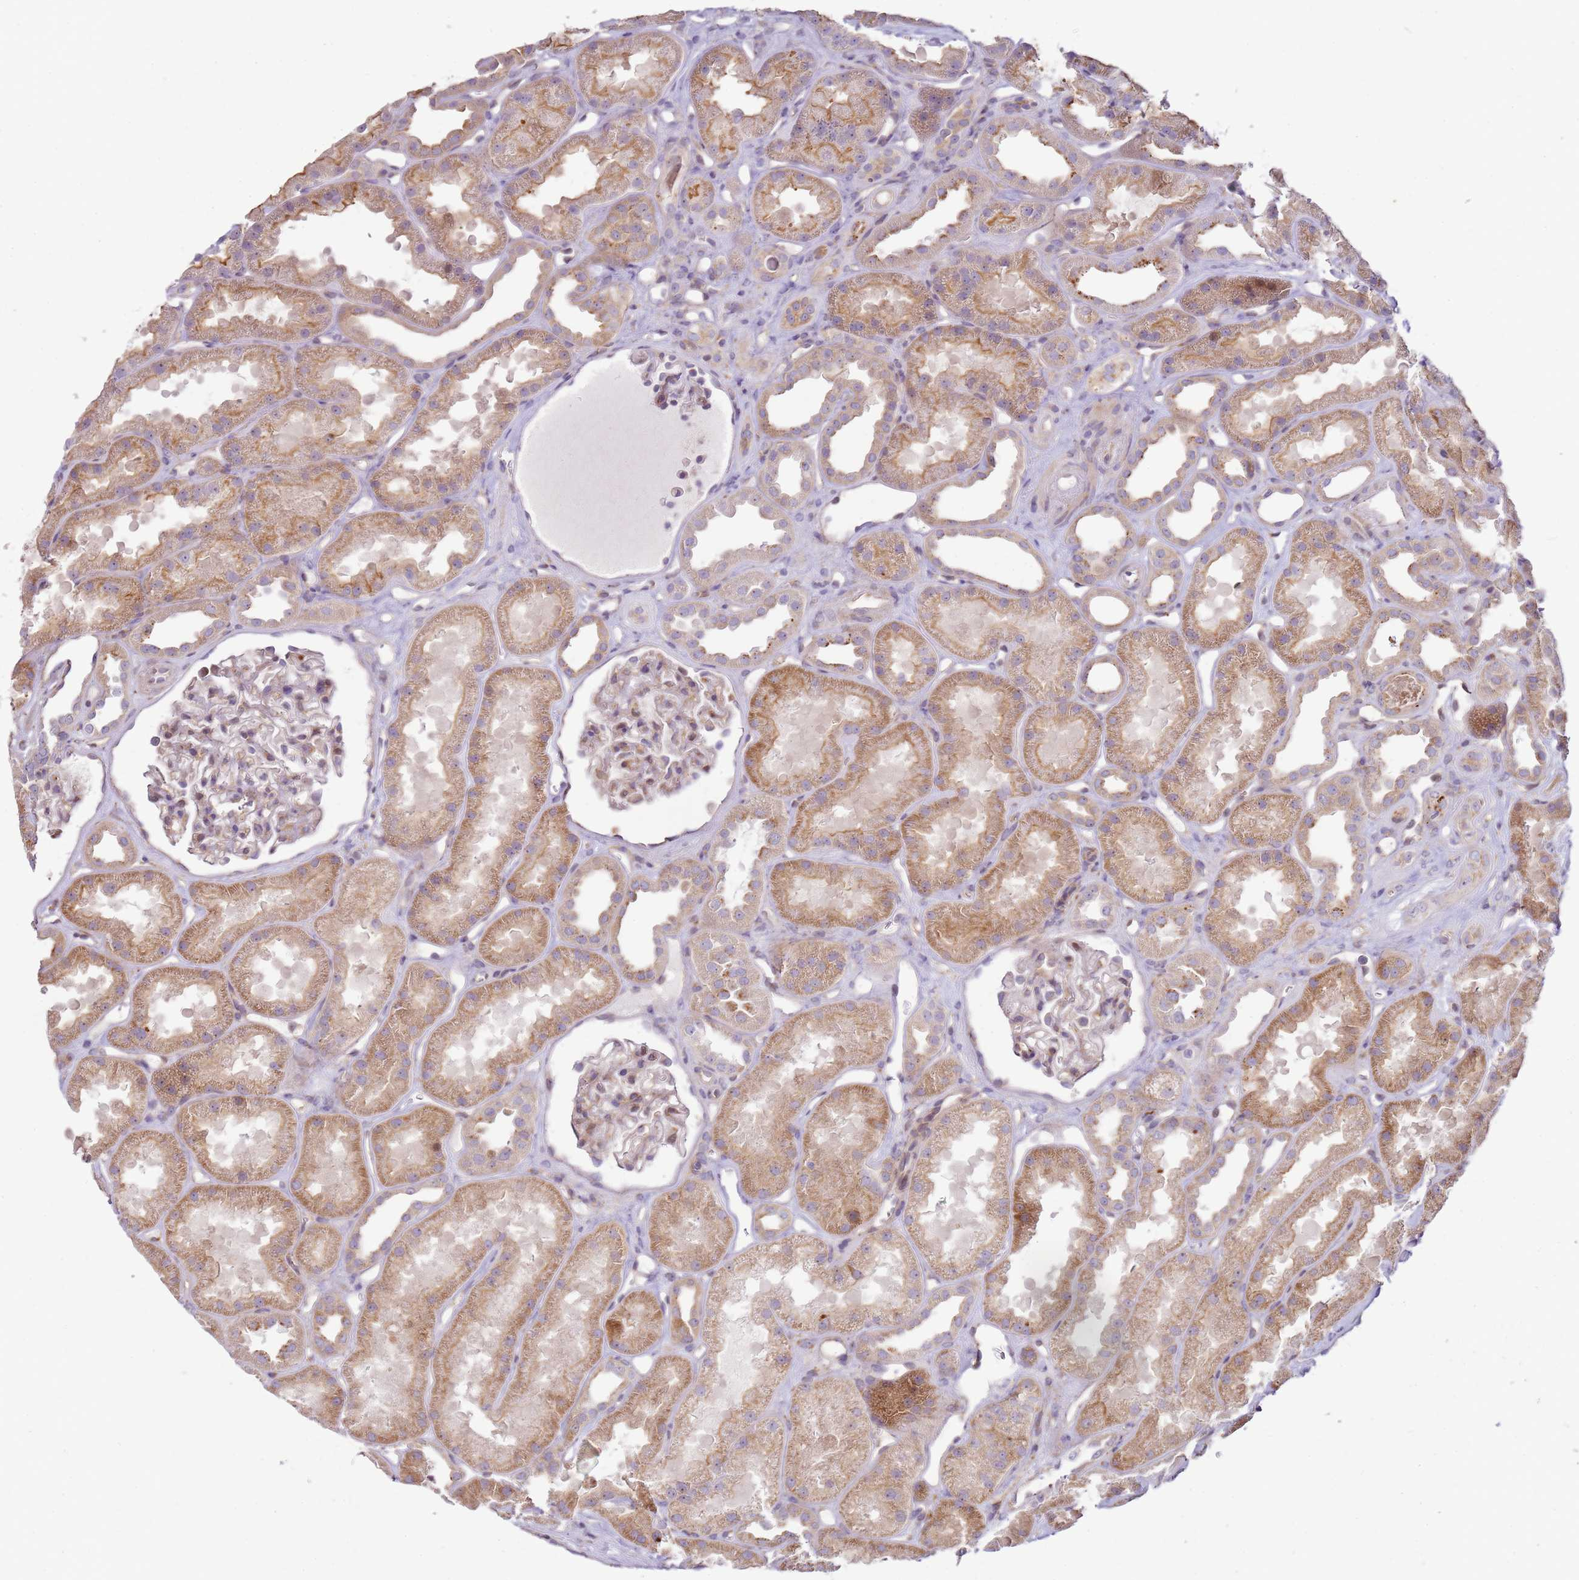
{"staining": {"intensity": "weak", "quantity": "<25%", "location": "cytoplasmic/membranous,nuclear"}, "tissue": "kidney", "cell_type": "Cells in glomeruli", "image_type": "normal", "snomed": [{"axis": "morphology", "description": "Normal tissue, NOS"}, {"axis": "topography", "description": "Kidney"}], "caption": "Photomicrograph shows no protein expression in cells in glomeruli of normal kidney.", "gene": "GRAP", "patient": {"sex": "male", "age": 61}}